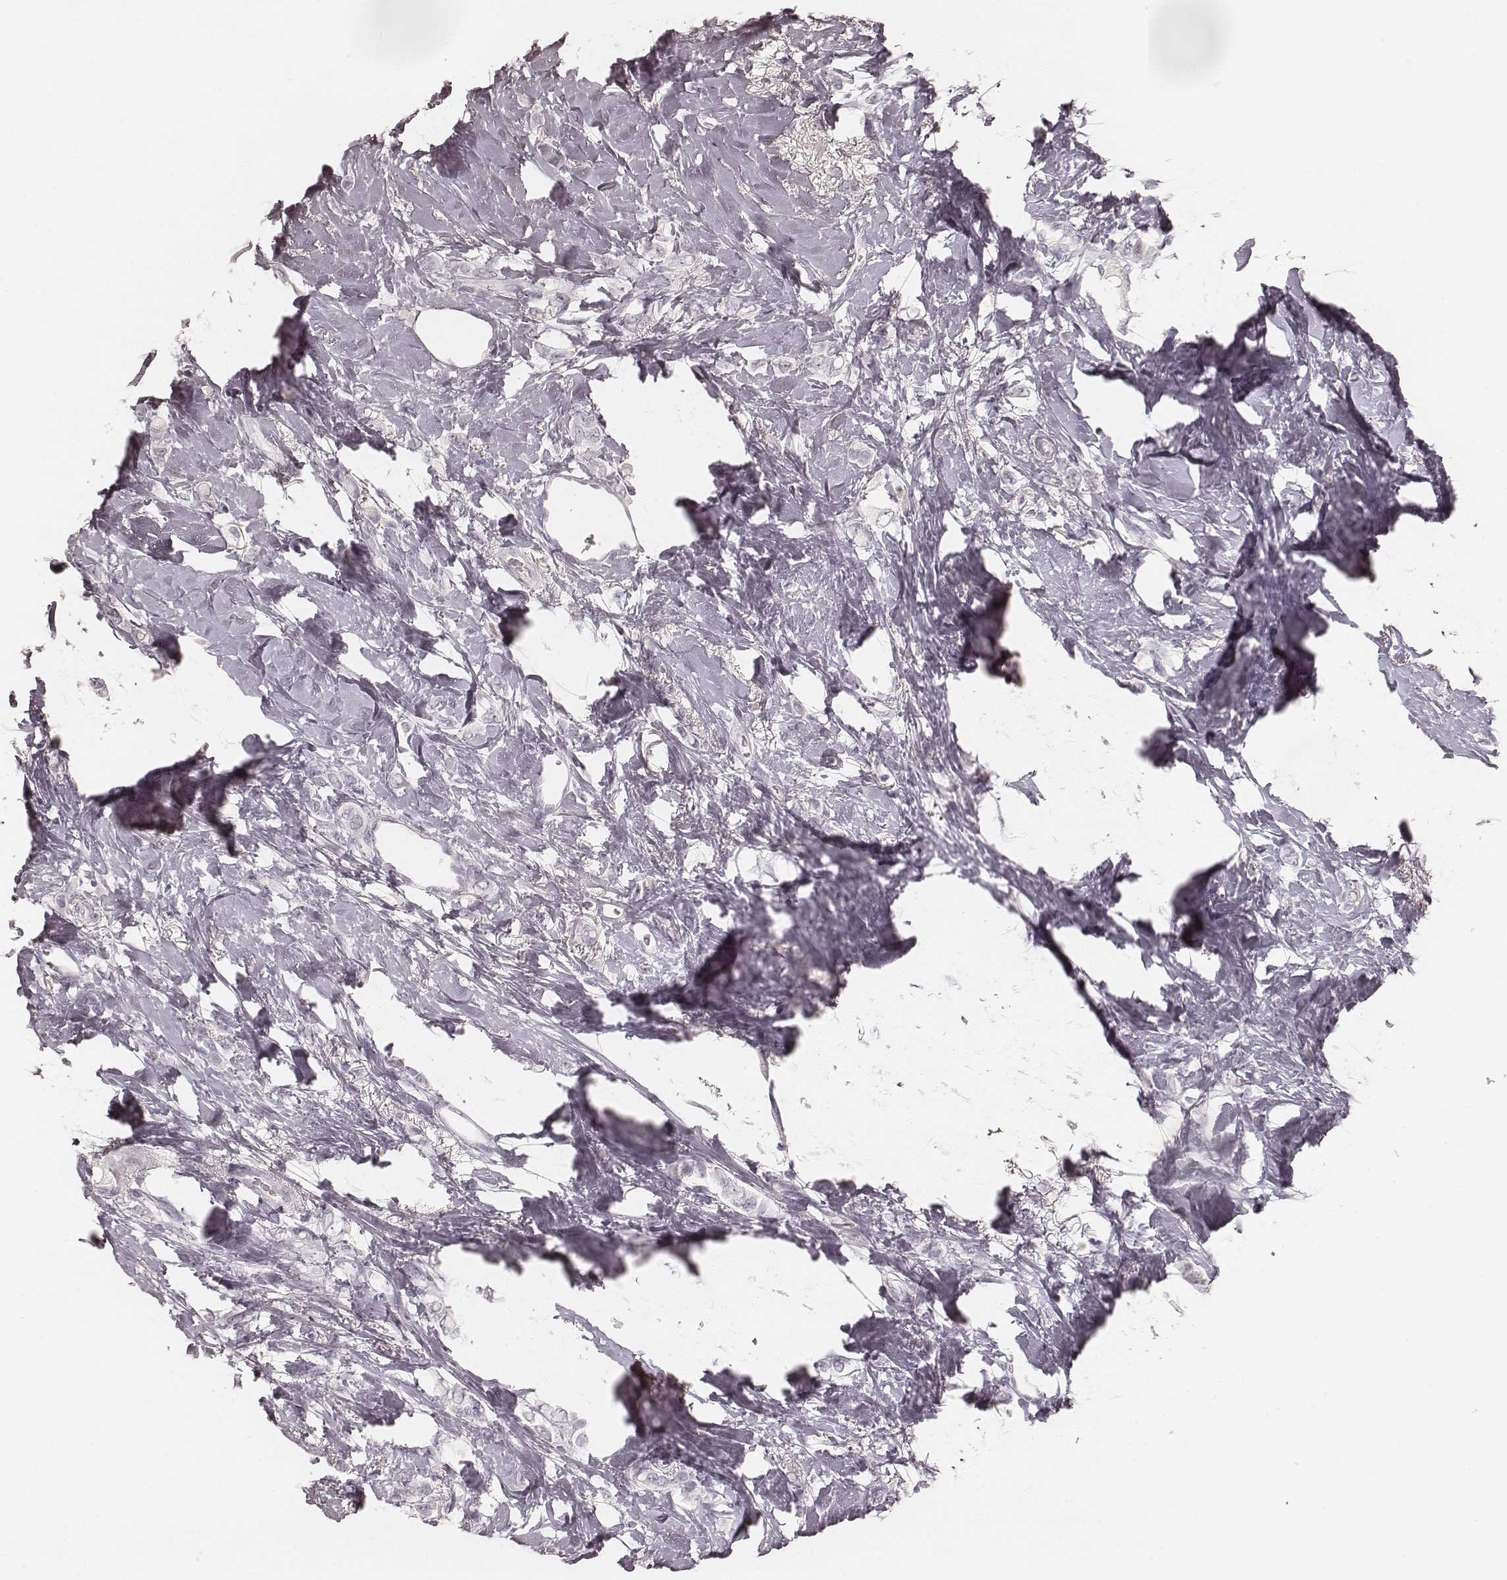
{"staining": {"intensity": "negative", "quantity": "none", "location": "none"}, "tissue": "breast cancer", "cell_type": "Tumor cells", "image_type": "cancer", "snomed": [{"axis": "morphology", "description": "Lobular carcinoma"}, {"axis": "topography", "description": "Breast"}], "caption": "Human breast cancer (lobular carcinoma) stained for a protein using immunohistochemistry demonstrates no expression in tumor cells.", "gene": "TEX37", "patient": {"sex": "female", "age": 66}}